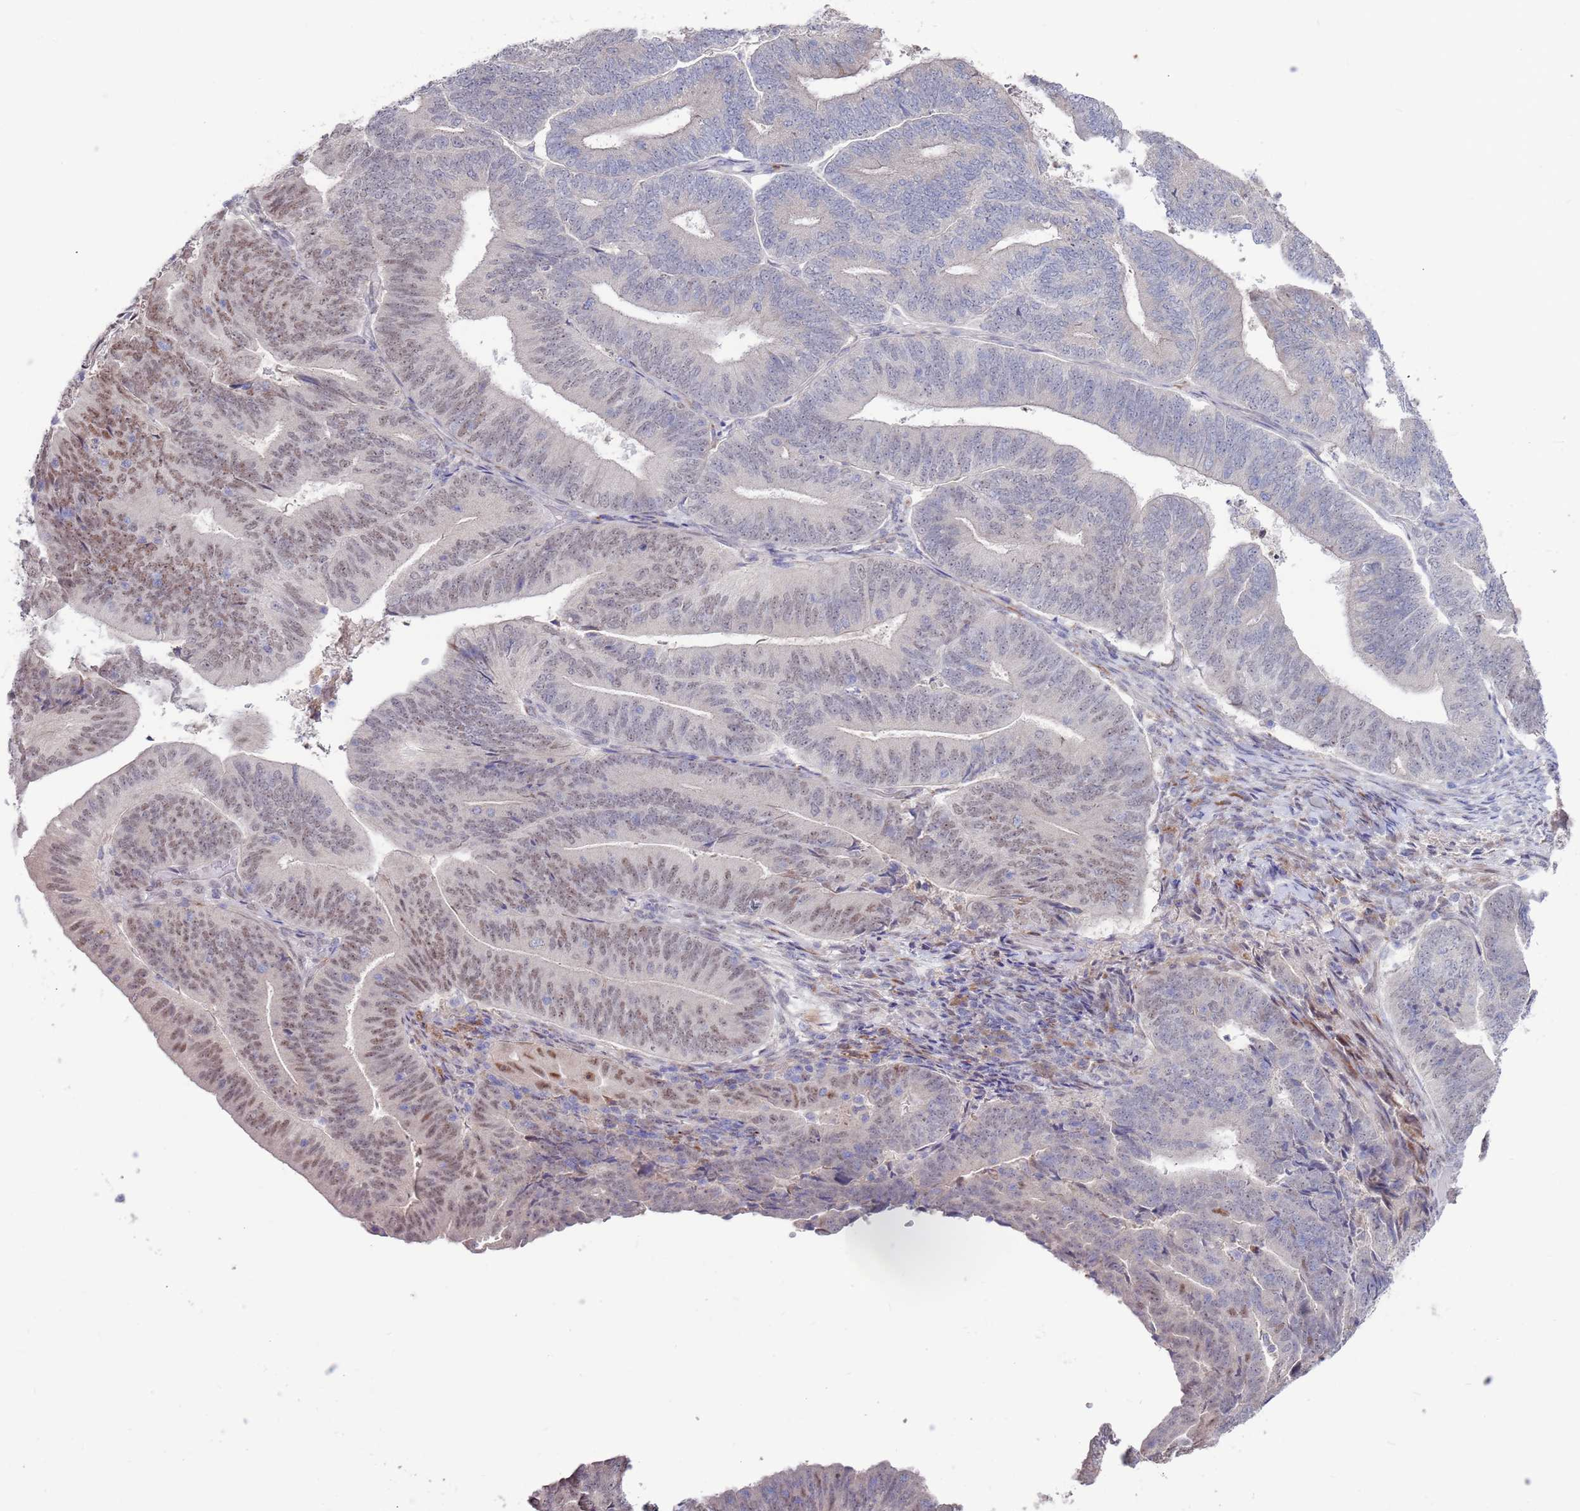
{"staining": {"intensity": "moderate", "quantity": "<25%", "location": "cytoplasmic/membranous"}, "tissue": "endometrial cancer", "cell_type": "Tumor cells", "image_type": "cancer", "snomed": [{"axis": "morphology", "description": "Adenocarcinoma, NOS"}, {"axis": "topography", "description": "Endometrium"}], "caption": "Immunohistochemical staining of endometrial adenocarcinoma displays moderate cytoplasmic/membranous protein expression in approximately <25% of tumor cells.", "gene": "FBXO27", "patient": {"sex": "female", "age": 70}}